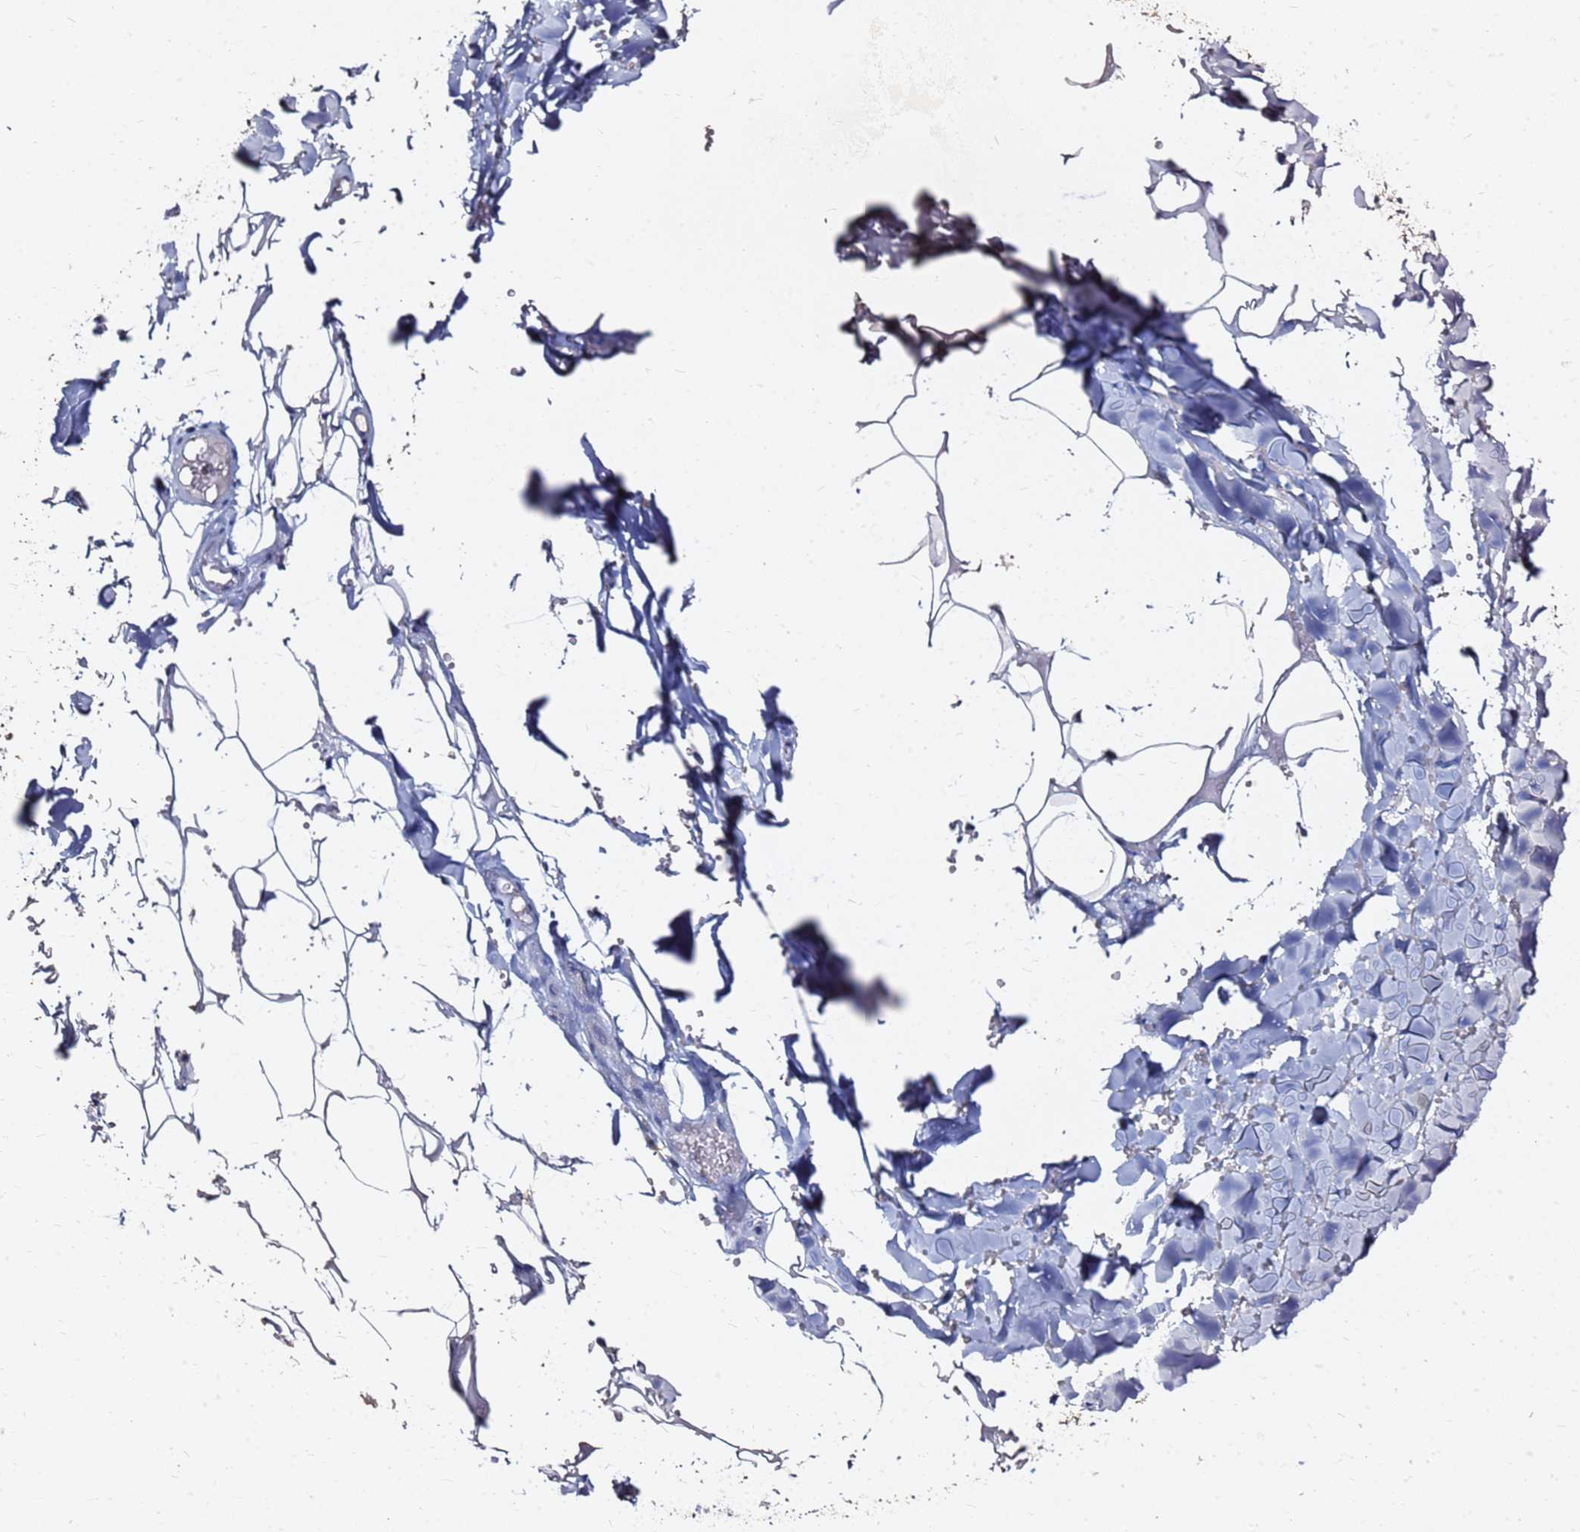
{"staining": {"intensity": "weak", "quantity": "25%-75%", "location": "cytoplasmic/membranous"}, "tissue": "adipose tissue", "cell_type": "Adipocytes", "image_type": "normal", "snomed": [{"axis": "morphology", "description": "Normal tissue, NOS"}, {"axis": "topography", "description": "Salivary gland"}, {"axis": "topography", "description": "Peripheral nerve tissue"}], "caption": "Immunohistochemistry (DAB) staining of unremarkable human adipose tissue exhibits weak cytoplasmic/membranous protein expression in about 25%-75% of adipocytes.", "gene": "FAM183A", "patient": {"sex": "male", "age": 38}}